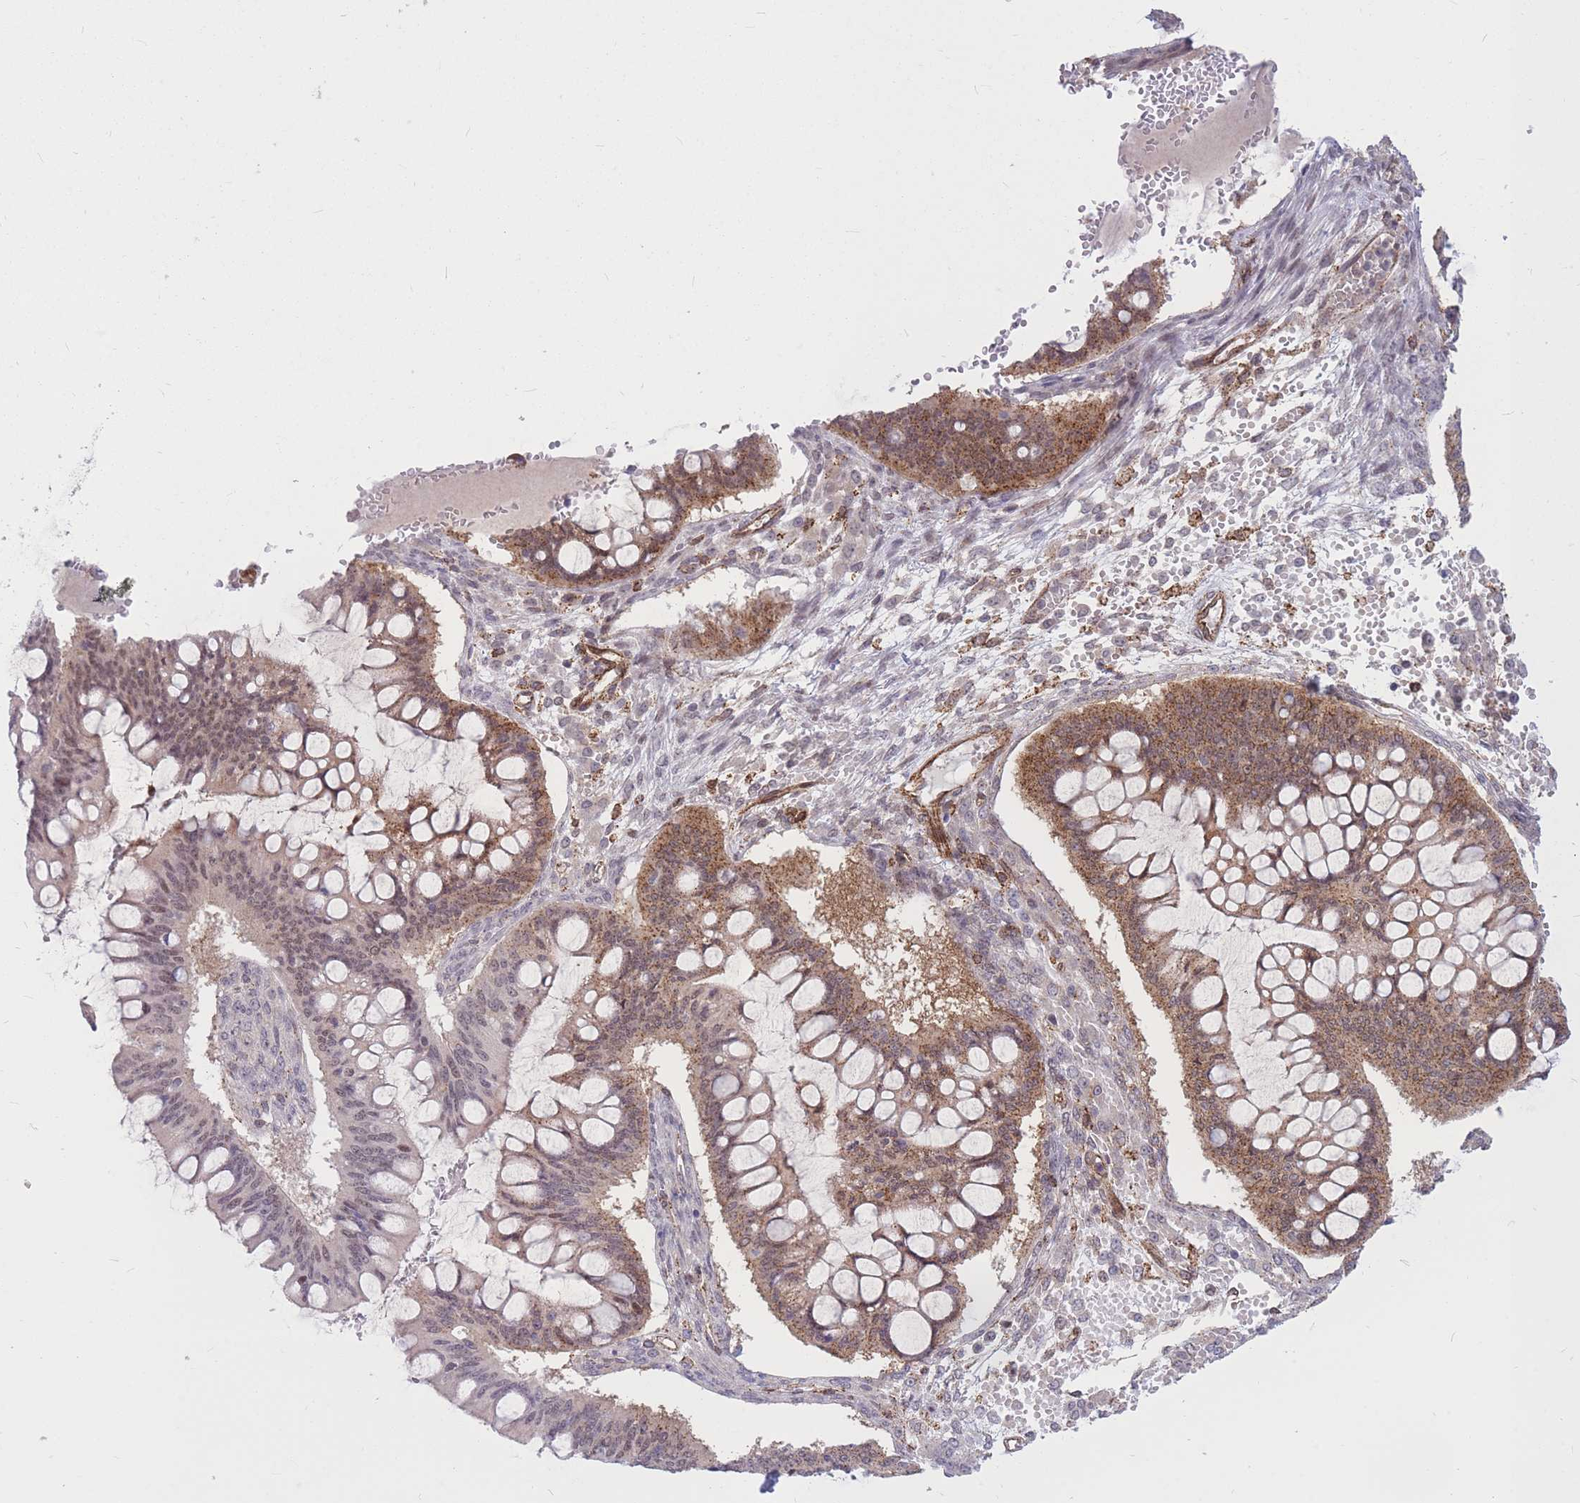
{"staining": {"intensity": "moderate", "quantity": ">75%", "location": "cytoplasmic/membranous,nuclear"}, "tissue": "ovarian cancer", "cell_type": "Tumor cells", "image_type": "cancer", "snomed": [{"axis": "morphology", "description": "Cystadenocarcinoma, mucinous, NOS"}, {"axis": "topography", "description": "Ovary"}], "caption": "Tumor cells show medium levels of moderate cytoplasmic/membranous and nuclear staining in about >75% of cells in human ovarian mucinous cystadenocarcinoma.", "gene": "TCF20", "patient": {"sex": "female", "age": 73}}